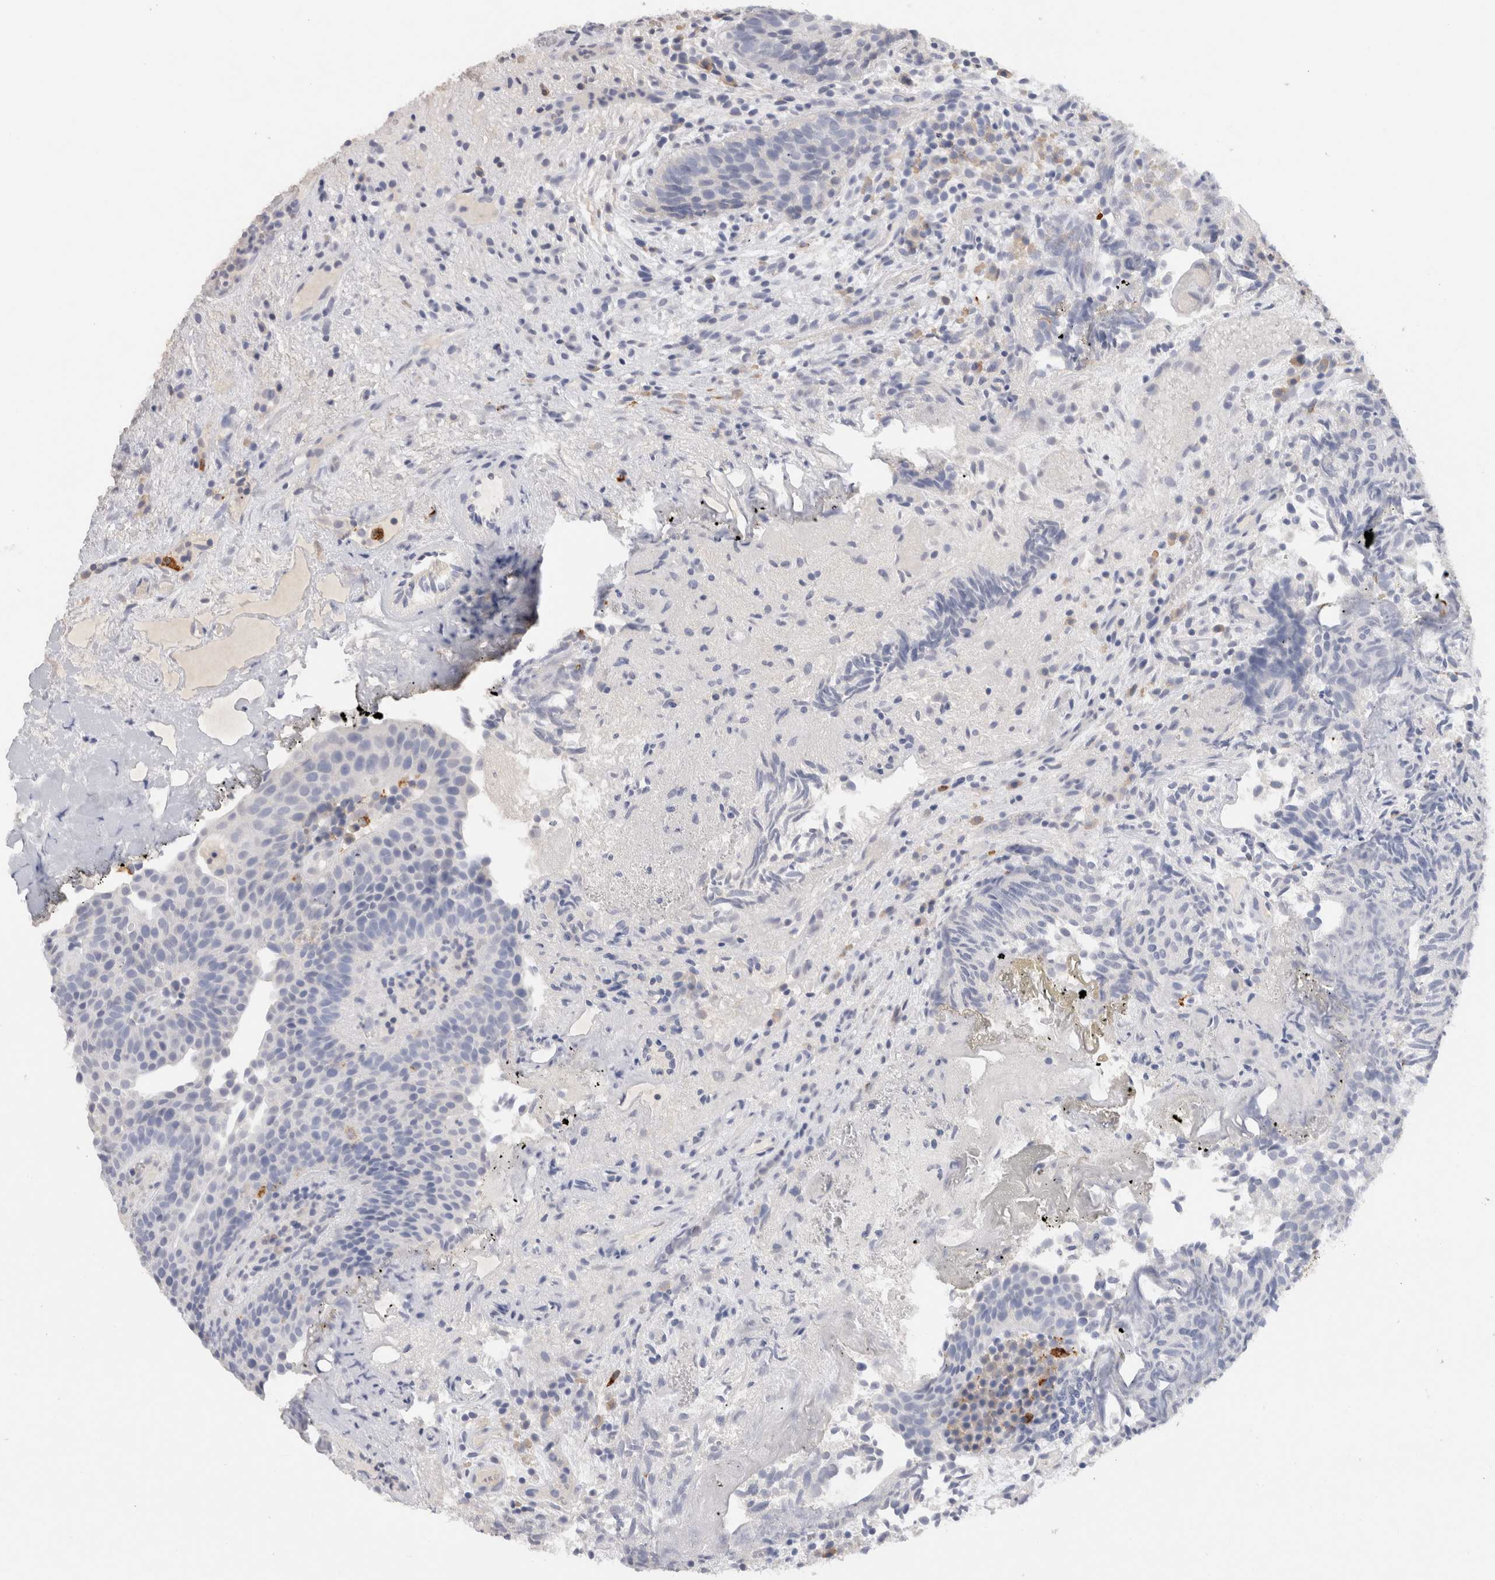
{"staining": {"intensity": "negative", "quantity": "none", "location": "none"}, "tissue": "urothelial cancer", "cell_type": "Tumor cells", "image_type": "cancer", "snomed": [{"axis": "morphology", "description": "Urothelial carcinoma, Low grade"}, {"axis": "topography", "description": "Urinary bladder"}], "caption": "High power microscopy photomicrograph of an immunohistochemistry (IHC) histopathology image of urothelial cancer, revealing no significant positivity in tumor cells.", "gene": "LAMP3", "patient": {"sex": "male", "age": 86}}